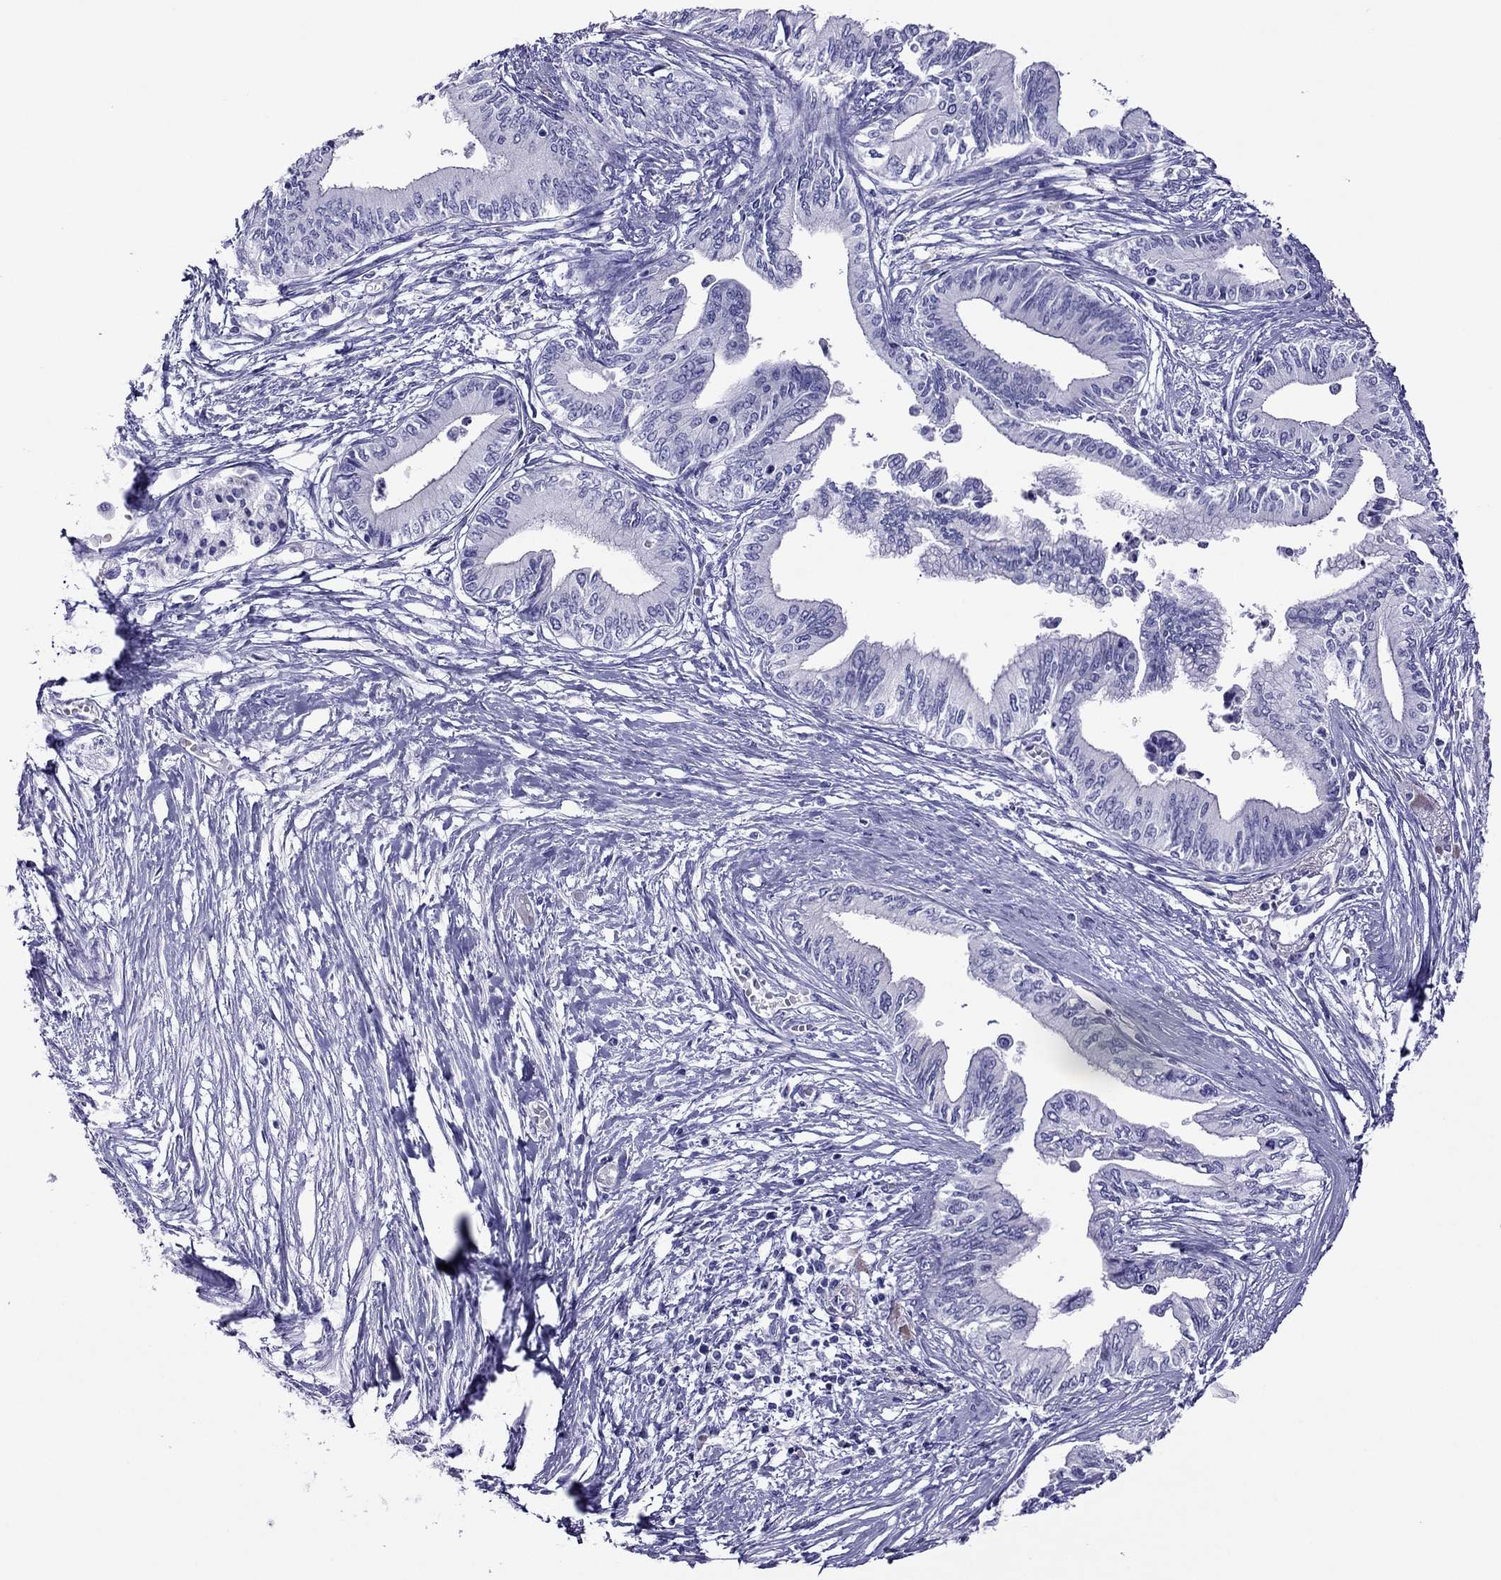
{"staining": {"intensity": "negative", "quantity": "none", "location": "none"}, "tissue": "pancreatic cancer", "cell_type": "Tumor cells", "image_type": "cancer", "snomed": [{"axis": "morphology", "description": "Adenocarcinoma, NOS"}, {"axis": "topography", "description": "Pancreas"}], "caption": "Histopathology image shows no significant protein expression in tumor cells of pancreatic cancer (adenocarcinoma).", "gene": "PCDHA6", "patient": {"sex": "female", "age": 61}}